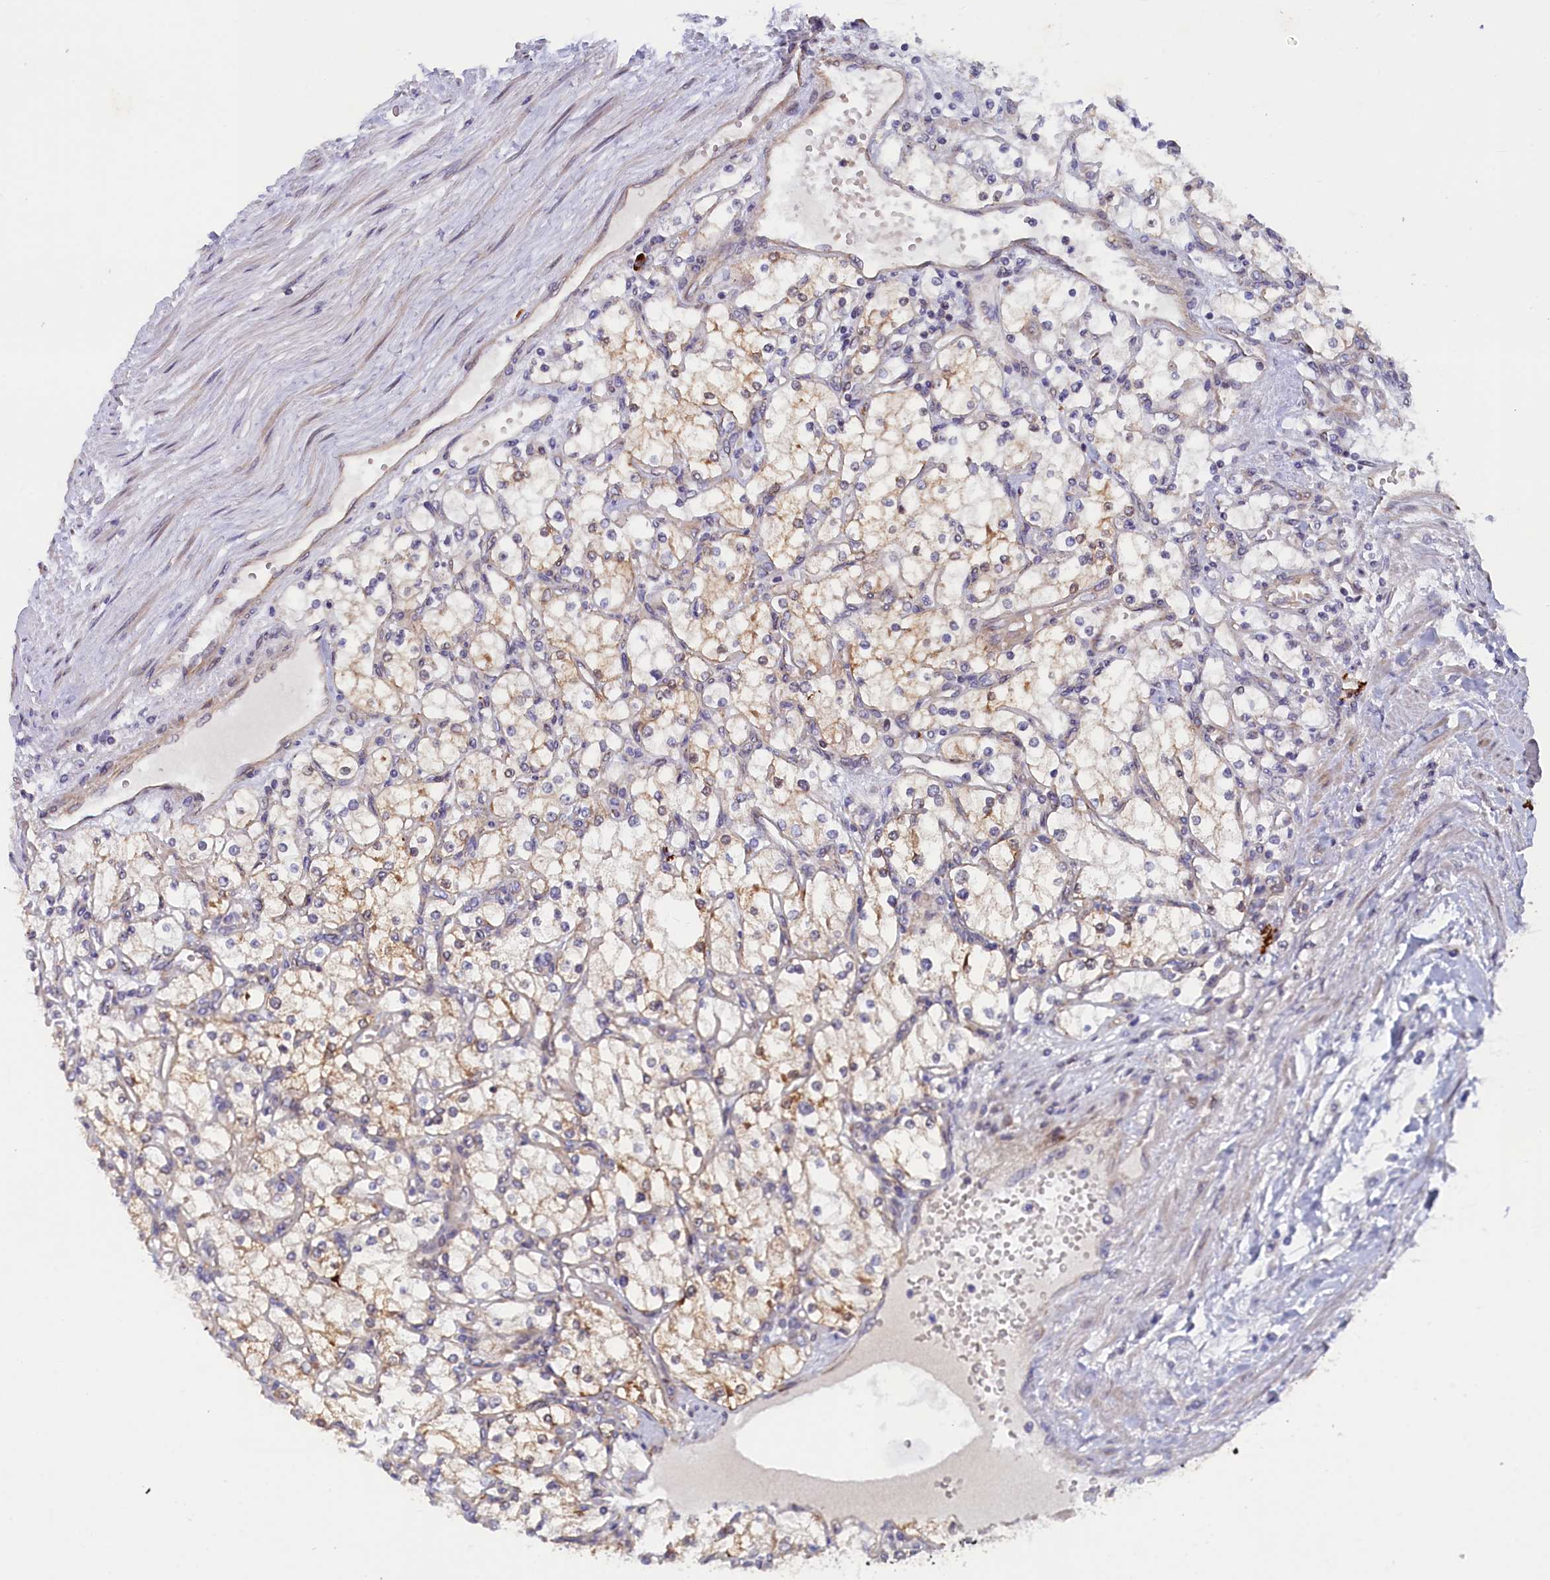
{"staining": {"intensity": "weak", "quantity": "25%-75%", "location": "cytoplasmic/membranous"}, "tissue": "renal cancer", "cell_type": "Tumor cells", "image_type": "cancer", "snomed": [{"axis": "morphology", "description": "Adenocarcinoma, NOS"}, {"axis": "topography", "description": "Kidney"}], "caption": "Weak cytoplasmic/membranous expression is seen in about 25%-75% of tumor cells in renal adenocarcinoma.", "gene": "JPT2", "patient": {"sex": "male", "age": 80}}